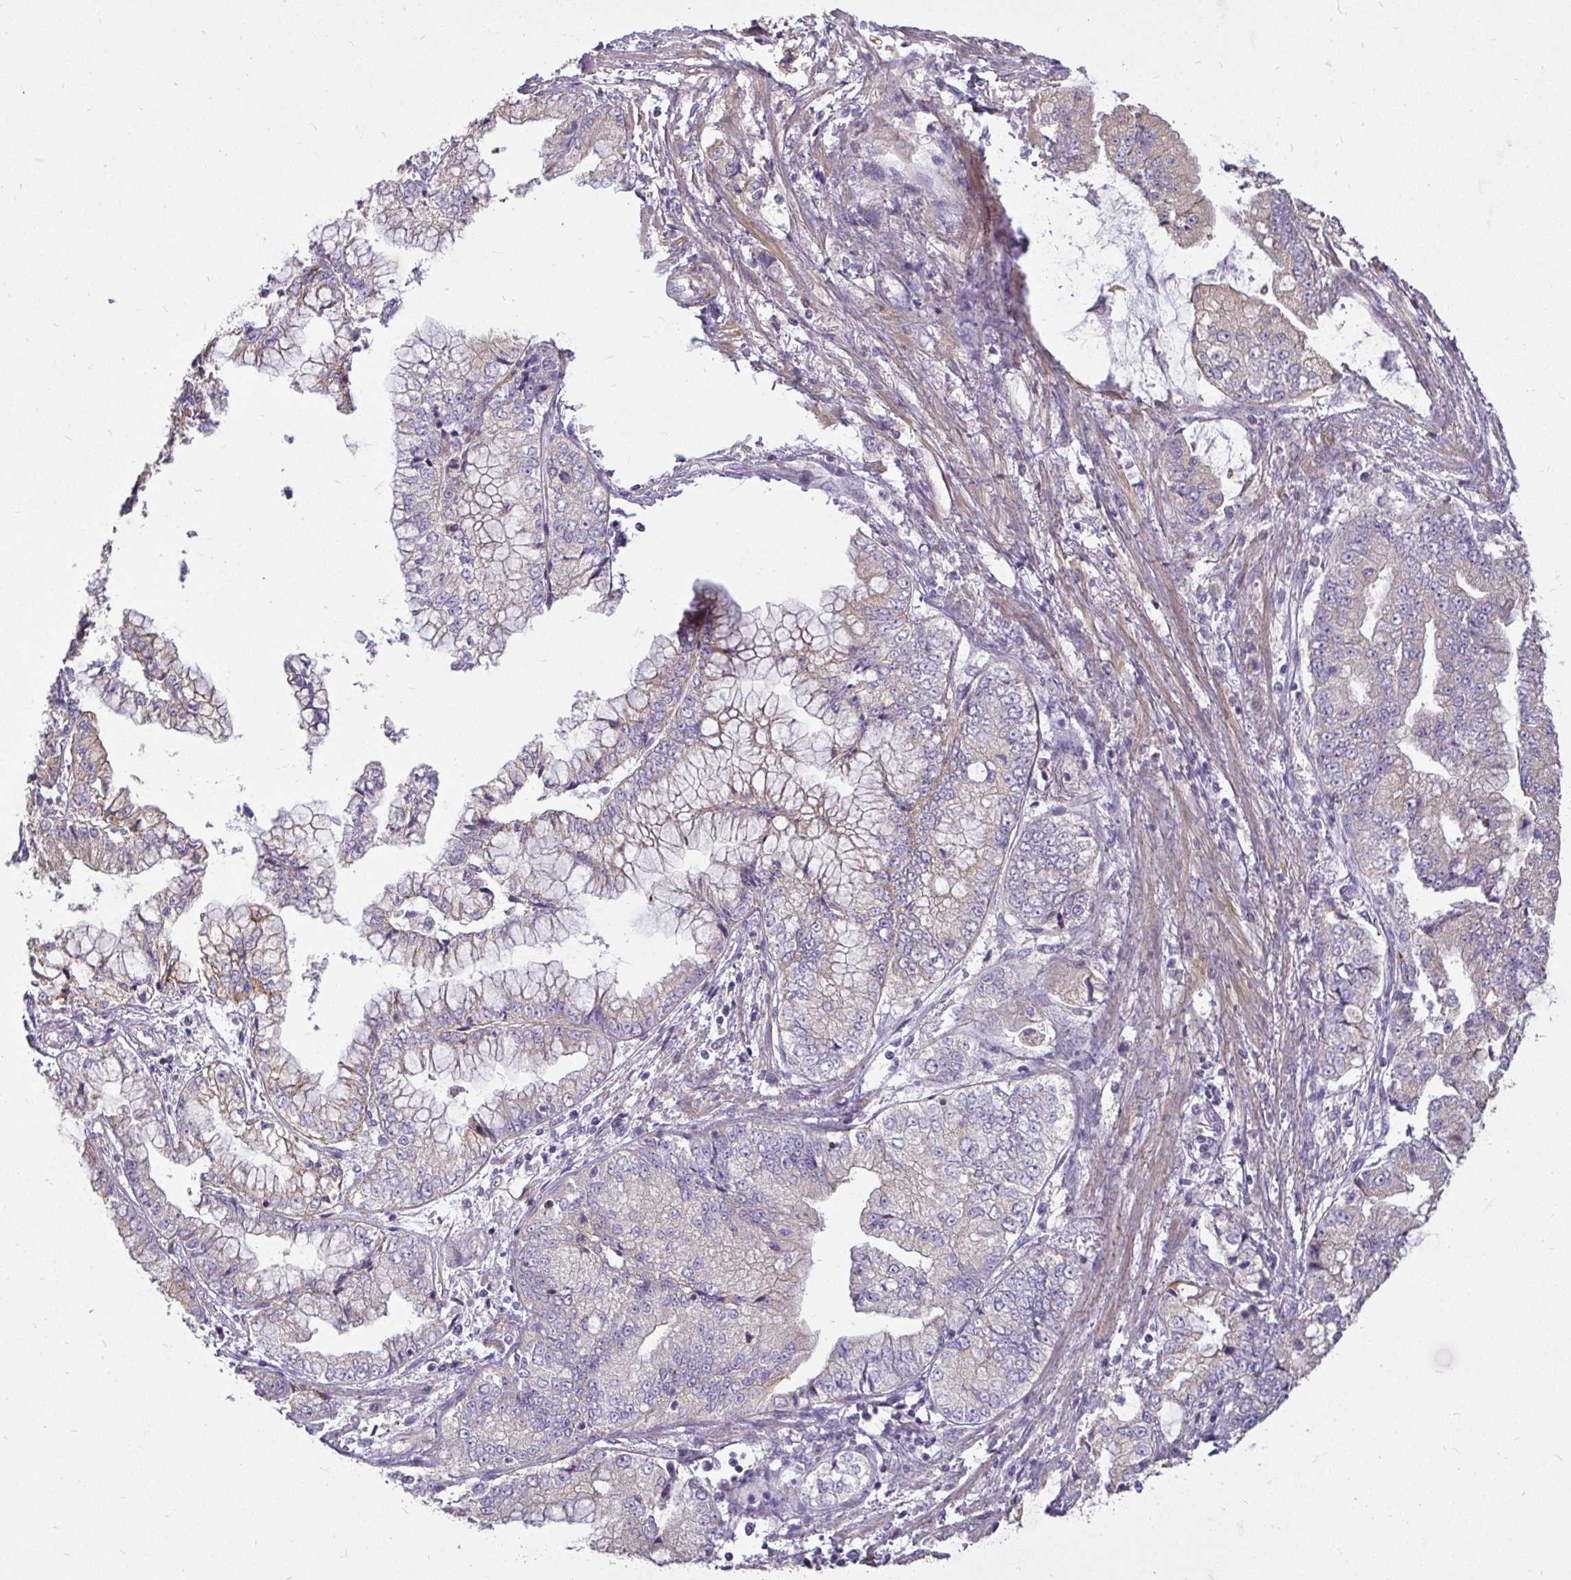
{"staining": {"intensity": "weak", "quantity": "25%-75%", "location": "cytoplasmic/membranous"}, "tissue": "stomach cancer", "cell_type": "Tumor cells", "image_type": "cancer", "snomed": [{"axis": "morphology", "description": "Adenocarcinoma, NOS"}, {"axis": "topography", "description": "Stomach, upper"}], "caption": "Stomach adenocarcinoma stained for a protein shows weak cytoplasmic/membranous positivity in tumor cells.", "gene": "STRIP1", "patient": {"sex": "female", "age": 74}}